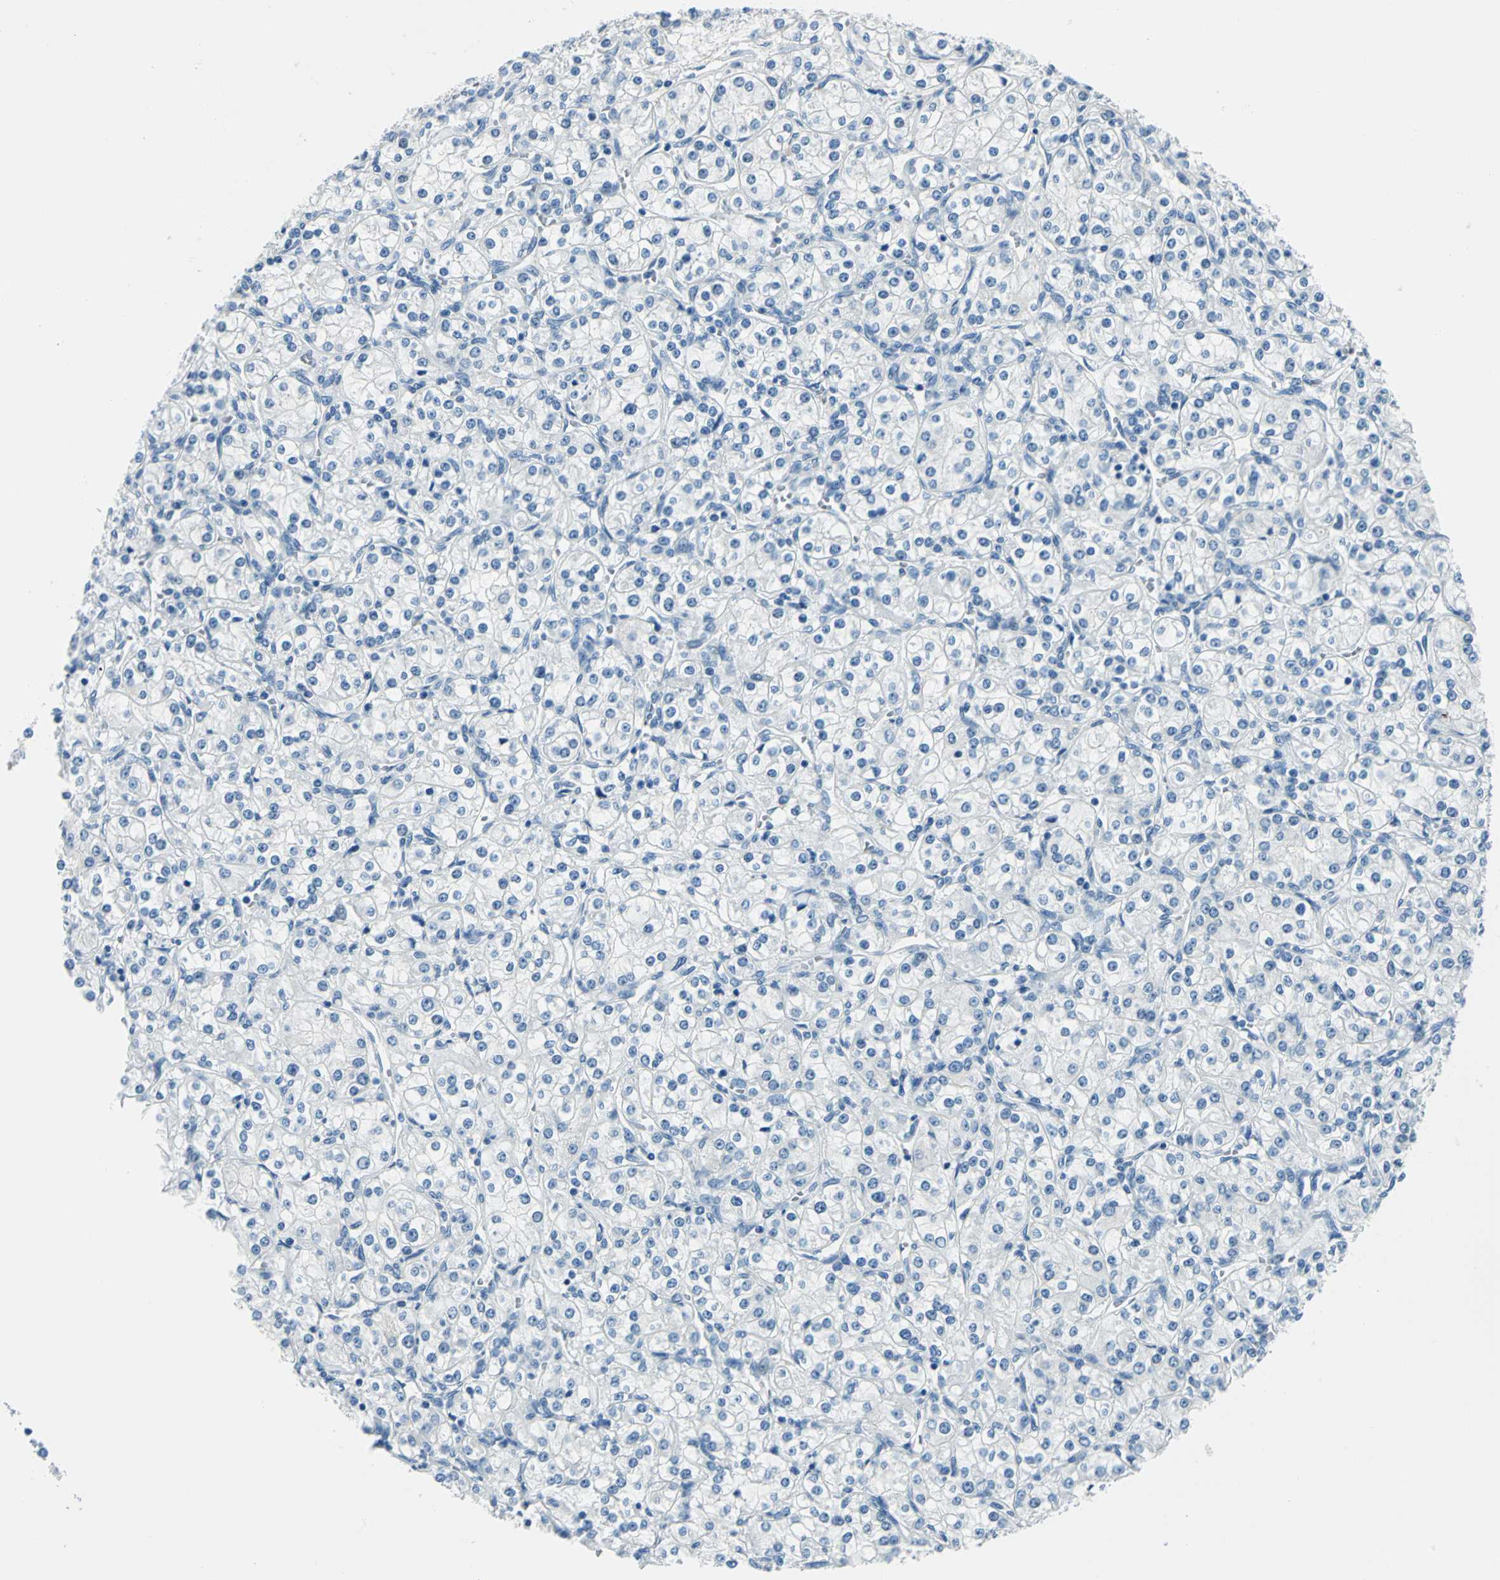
{"staining": {"intensity": "negative", "quantity": "none", "location": "none"}, "tissue": "renal cancer", "cell_type": "Tumor cells", "image_type": "cancer", "snomed": [{"axis": "morphology", "description": "Adenocarcinoma, NOS"}, {"axis": "topography", "description": "Kidney"}], "caption": "The IHC image has no significant staining in tumor cells of renal cancer tissue.", "gene": "AKR1A1", "patient": {"sex": "male", "age": 77}}